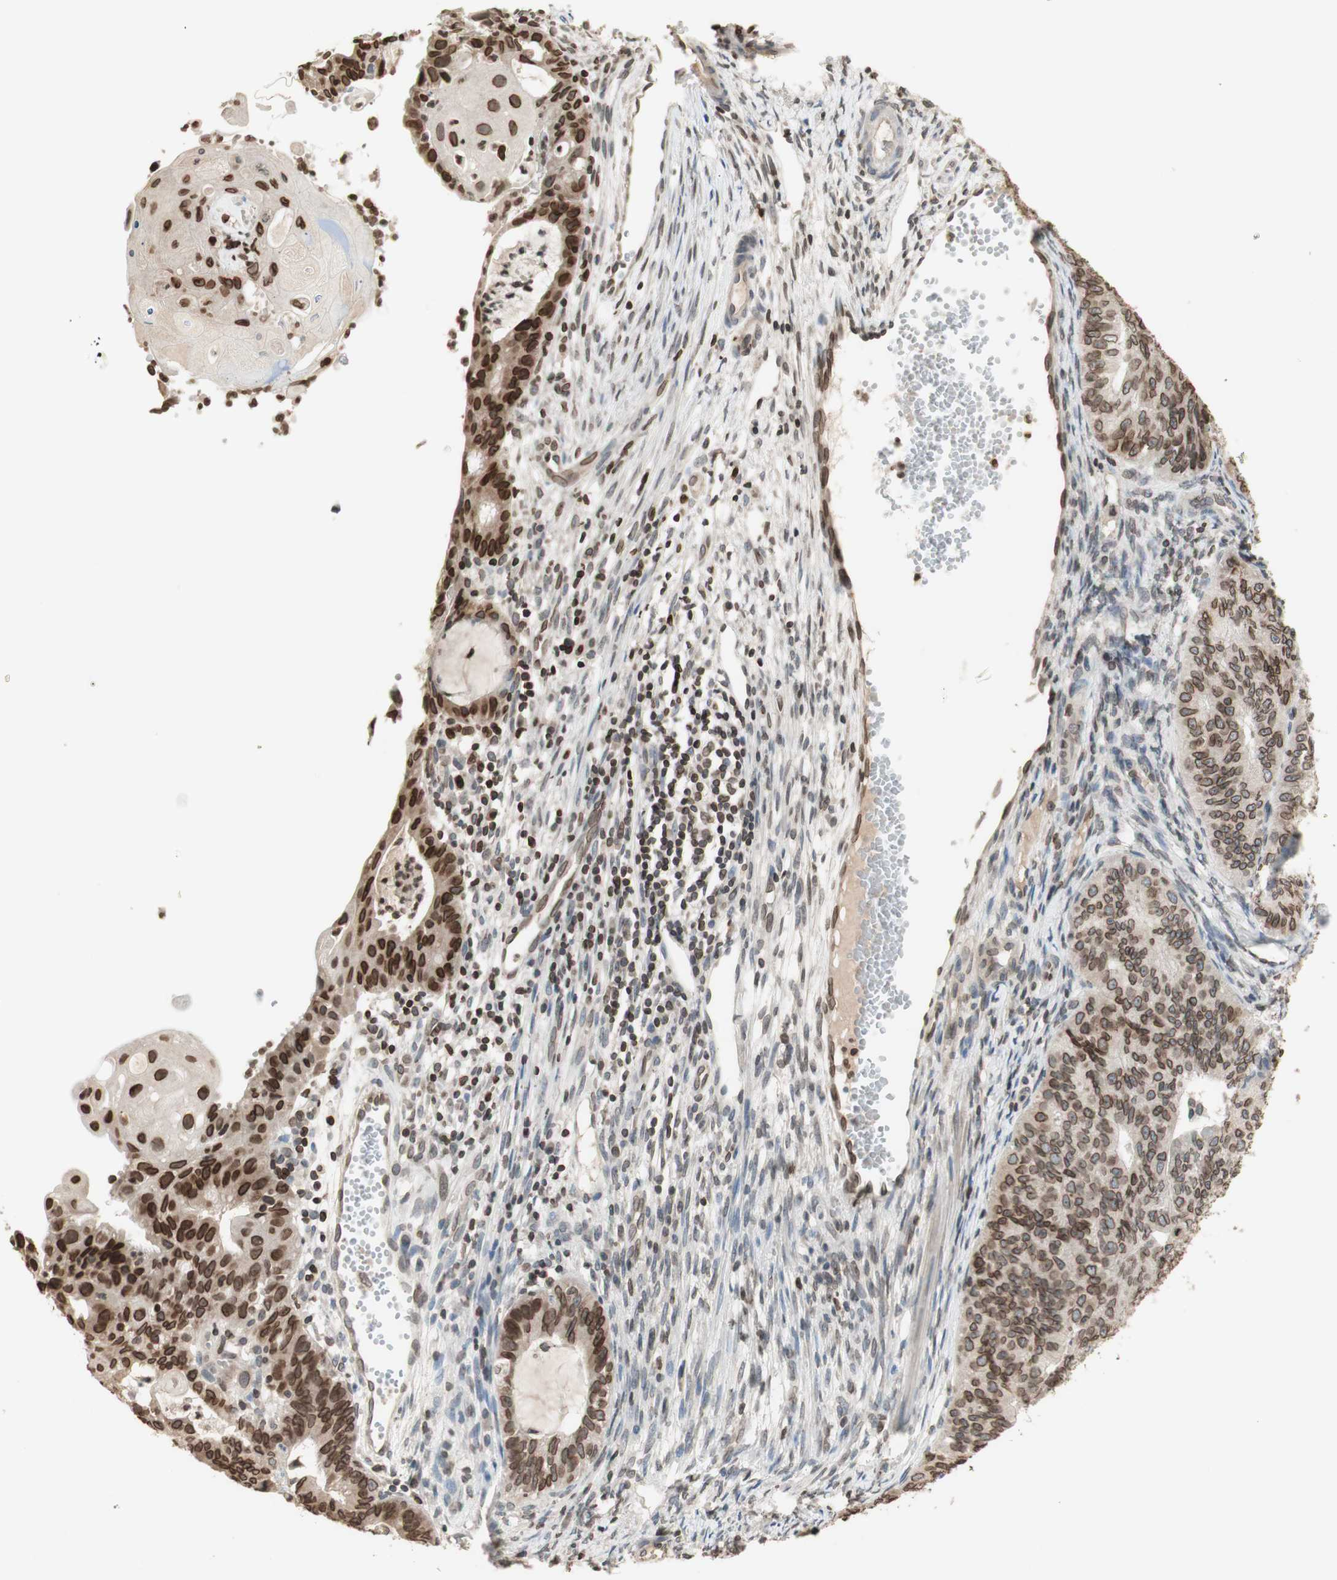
{"staining": {"intensity": "moderate", "quantity": ">75%", "location": "cytoplasmic/membranous,nuclear"}, "tissue": "endometrial cancer", "cell_type": "Tumor cells", "image_type": "cancer", "snomed": [{"axis": "morphology", "description": "Adenocarcinoma, NOS"}, {"axis": "topography", "description": "Endometrium"}], "caption": "Moderate cytoplasmic/membranous and nuclear staining for a protein is identified in about >75% of tumor cells of endometrial cancer (adenocarcinoma) using immunohistochemistry (IHC).", "gene": "TMPO", "patient": {"sex": "female", "age": 32}}